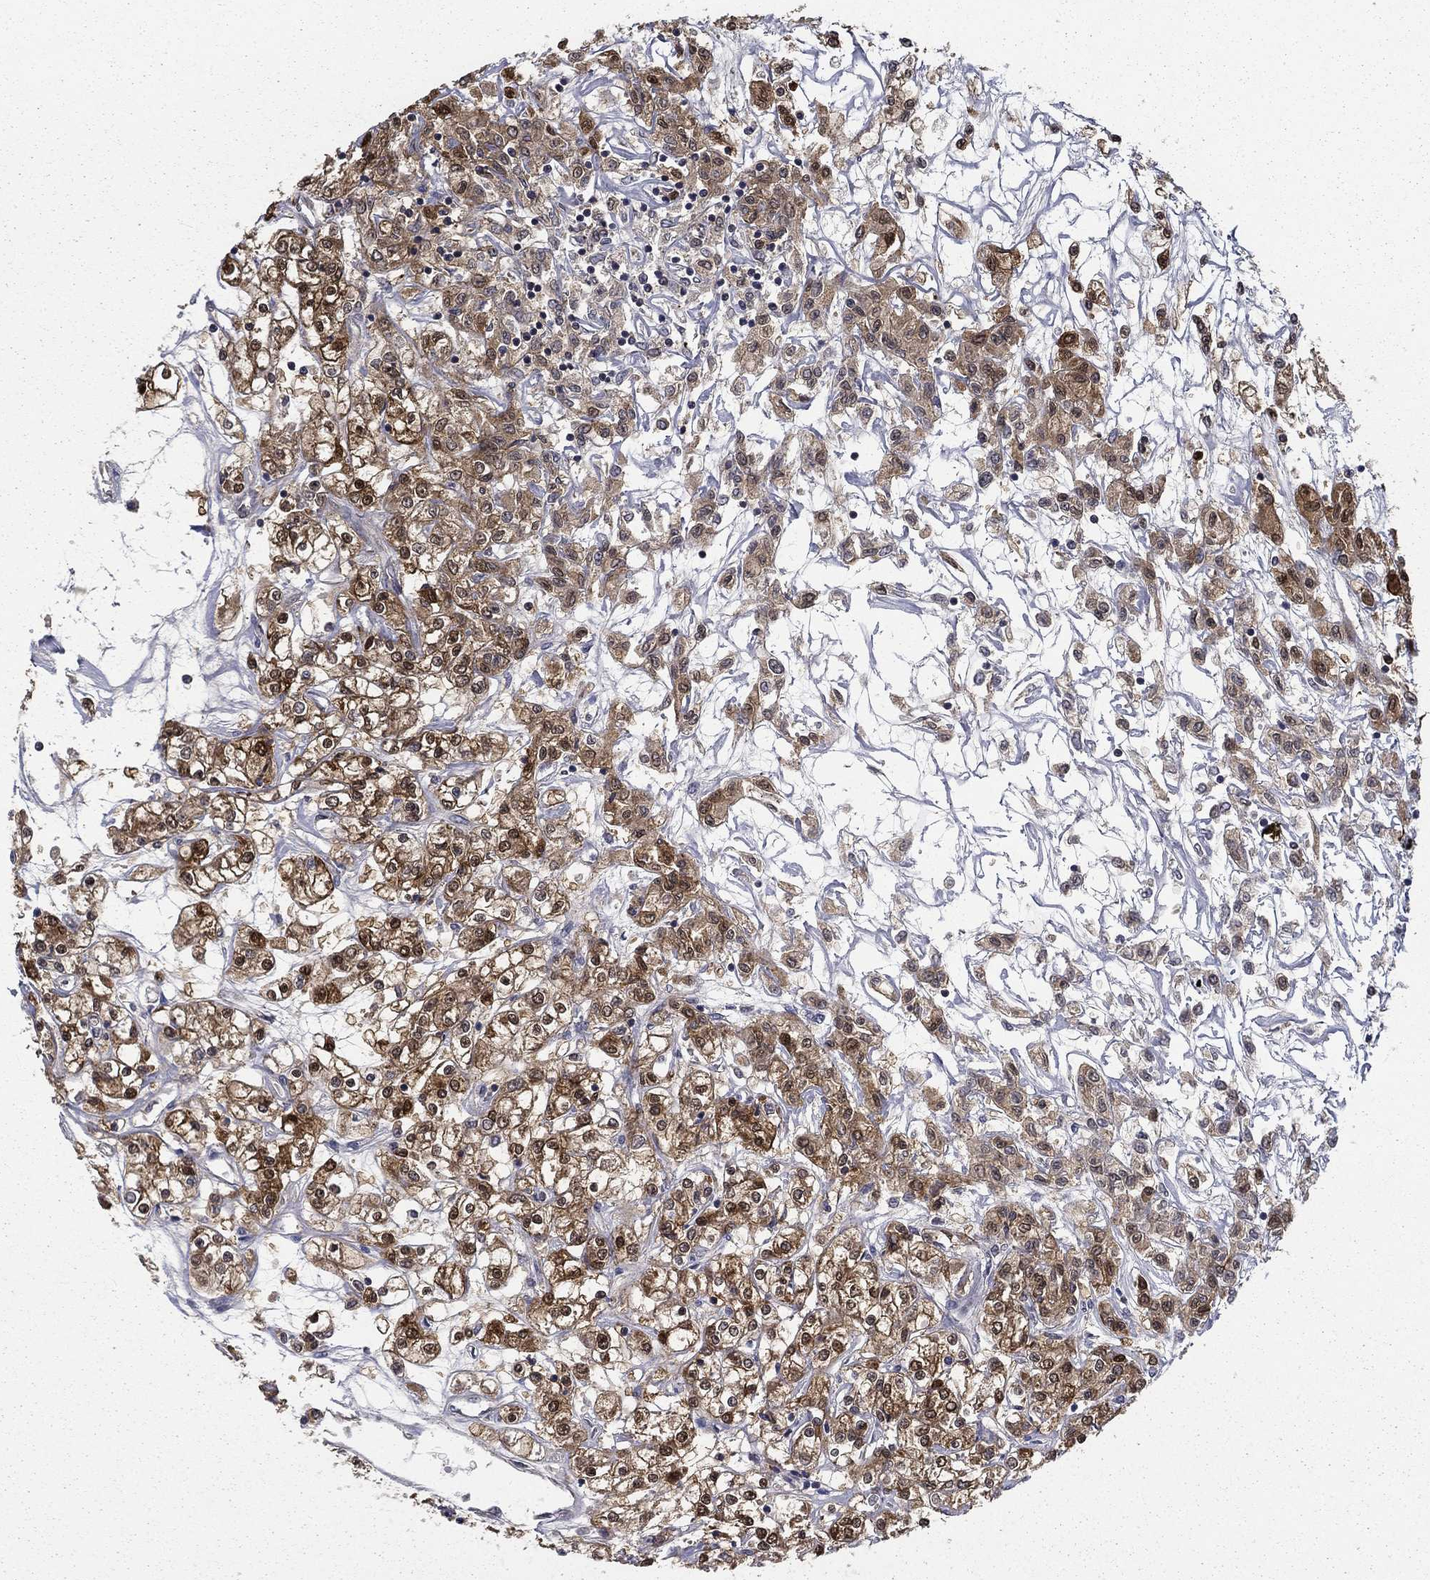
{"staining": {"intensity": "strong", "quantity": ">75%", "location": "cytoplasmic/membranous,nuclear"}, "tissue": "renal cancer", "cell_type": "Tumor cells", "image_type": "cancer", "snomed": [{"axis": "morphology", "description": "Adenocarcinoma, NOS"}, {"axis": "topography", "description": "Kidney"}], "caption": "Adenocarcinoma (renal) stained with a brown dye reveals strong cytoplasmic/membranous and nuclear positive expression in approximately >75% of tumor cells.", "gene": "NIT2", "patient": {"sex": "female", "age": 59}}